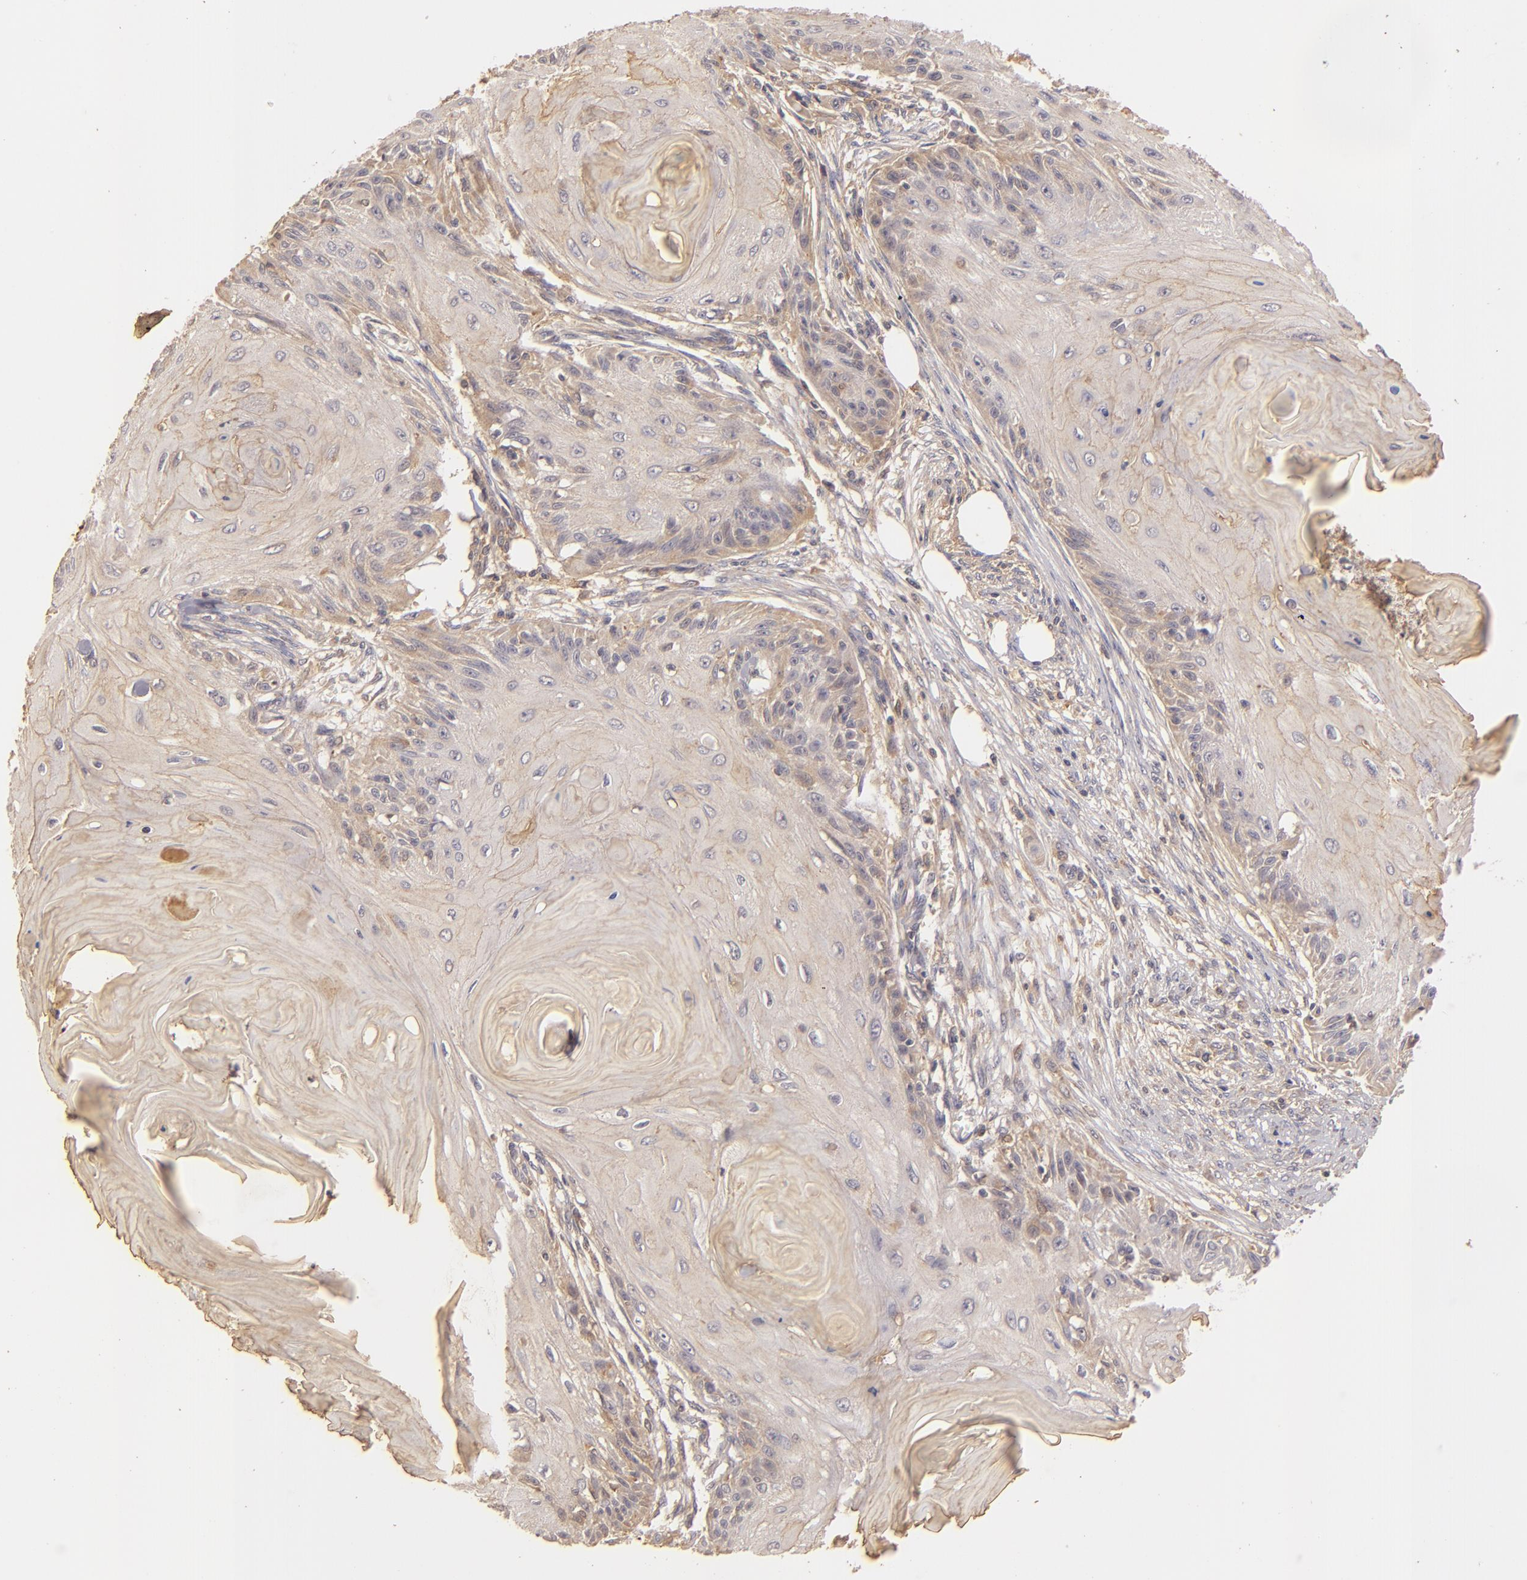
{"staining": {"intensity": "moderate", "quantity": ">75%", "location": "cytoplasmic/membranous"}, "tissue": "skin cancer", "cell_type": "Tumor cells", "image_type": "cancer", "snomed": [{"axis": "morphology", "description": "Squamous cell carcinoma, NOS"}, {"axis": "topography", "description": "Skin"}], "caption": "DAB immunohistochemical staining of human skin cancer (squamous cell carcinoma) reveals moderate cytoplasmic/membranous protein expression in approximately >75% of tumor cells. Ihc stains the protein in brown and the nuclei are stained blue.", "gene": "PRKCD", "patient": {"sex": "female", "age": 88}}